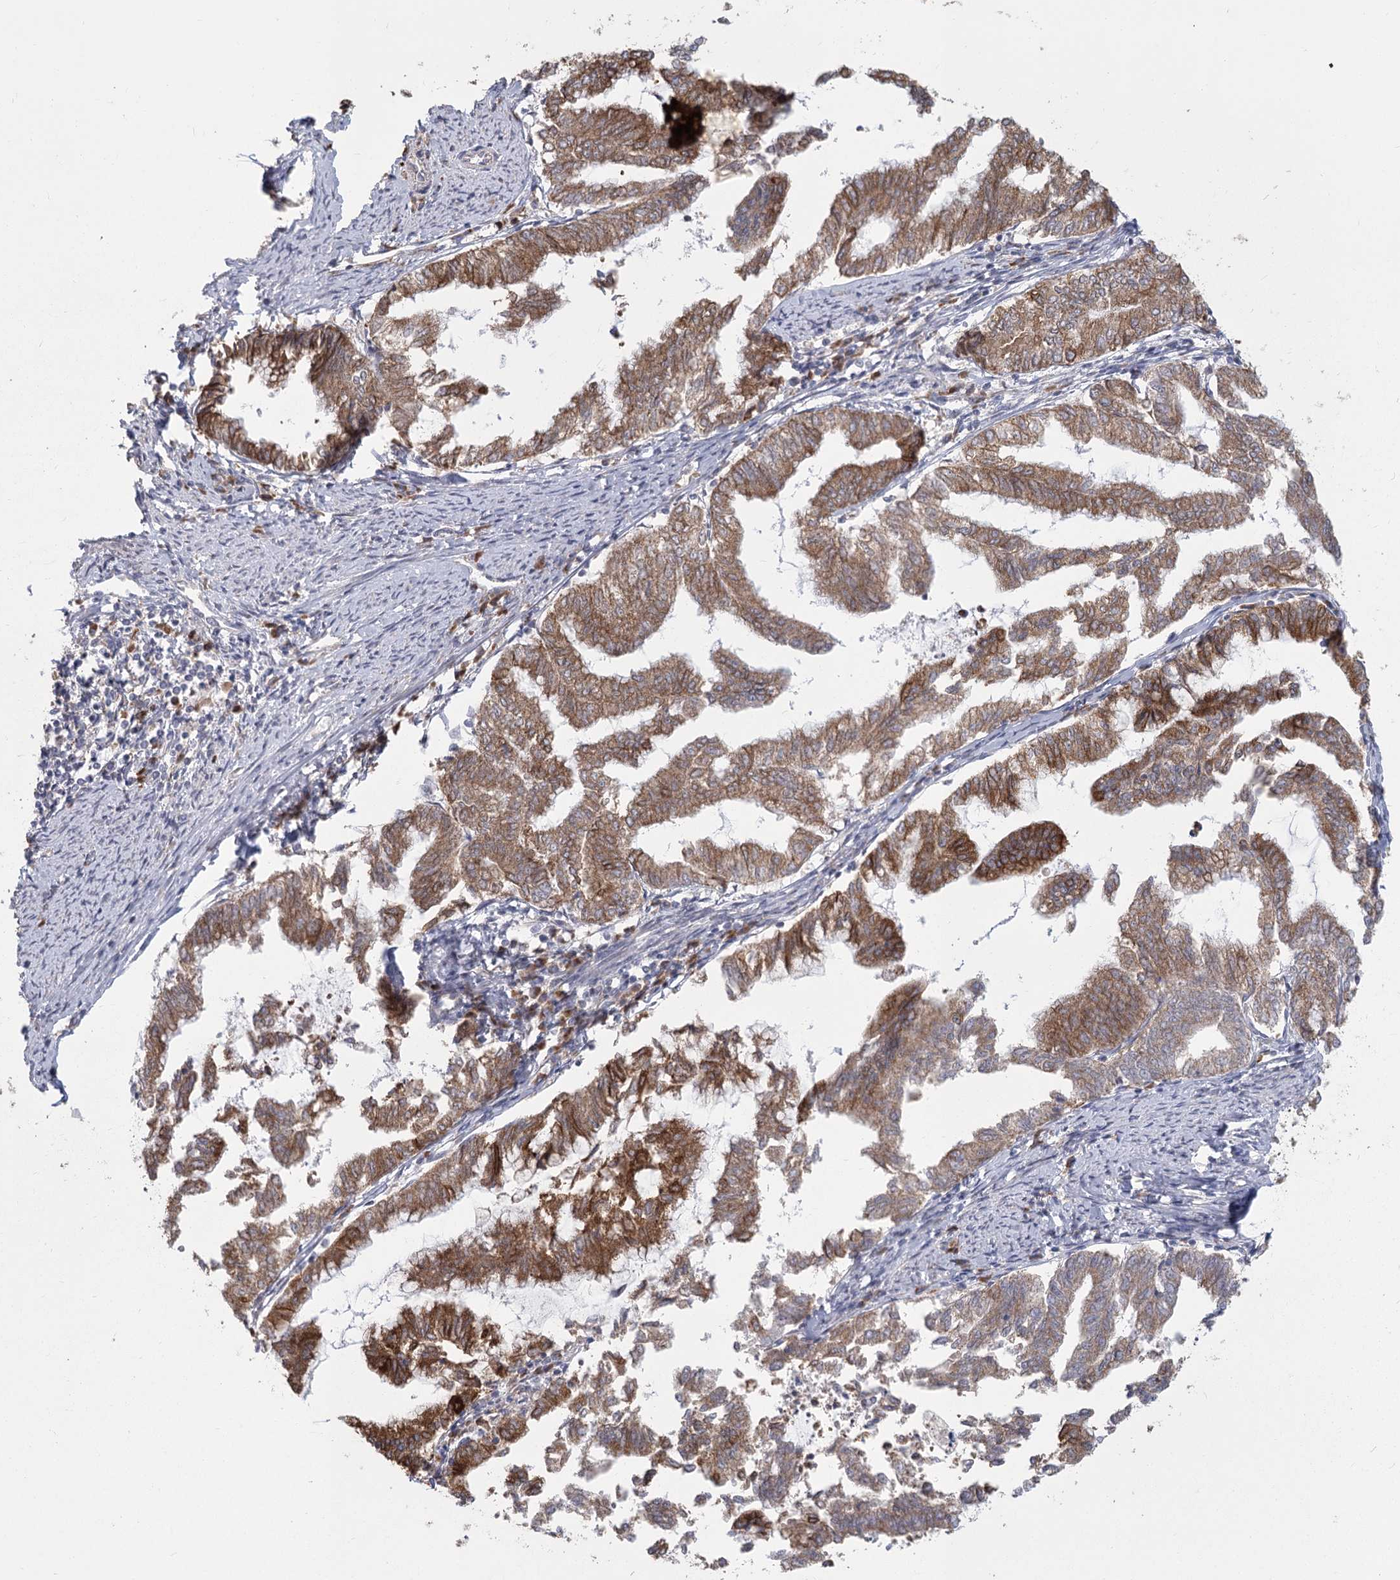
{"staining": {"intensity": "strong", "quantity": ">75%", "location": "cytoplasmic/membranous"}, "tissue": "endometrial cancer", "cell_type": "Tumor cells", "image_type": "cancer", "snomed": [{"axis": "morphology", "description": "Adenocarcinoma, NOS"}, {"axis": "topography", "description": "Endometrium"}], "caption": "This is an image of immunohistochemistry (IHC) staining of endometrial adenocarcinoma, which shows strong staining in the cytoplasmic/membranous of tumor cells.", "gene": "CNTLN", "patient": {"sex": "female", "age": 79}}